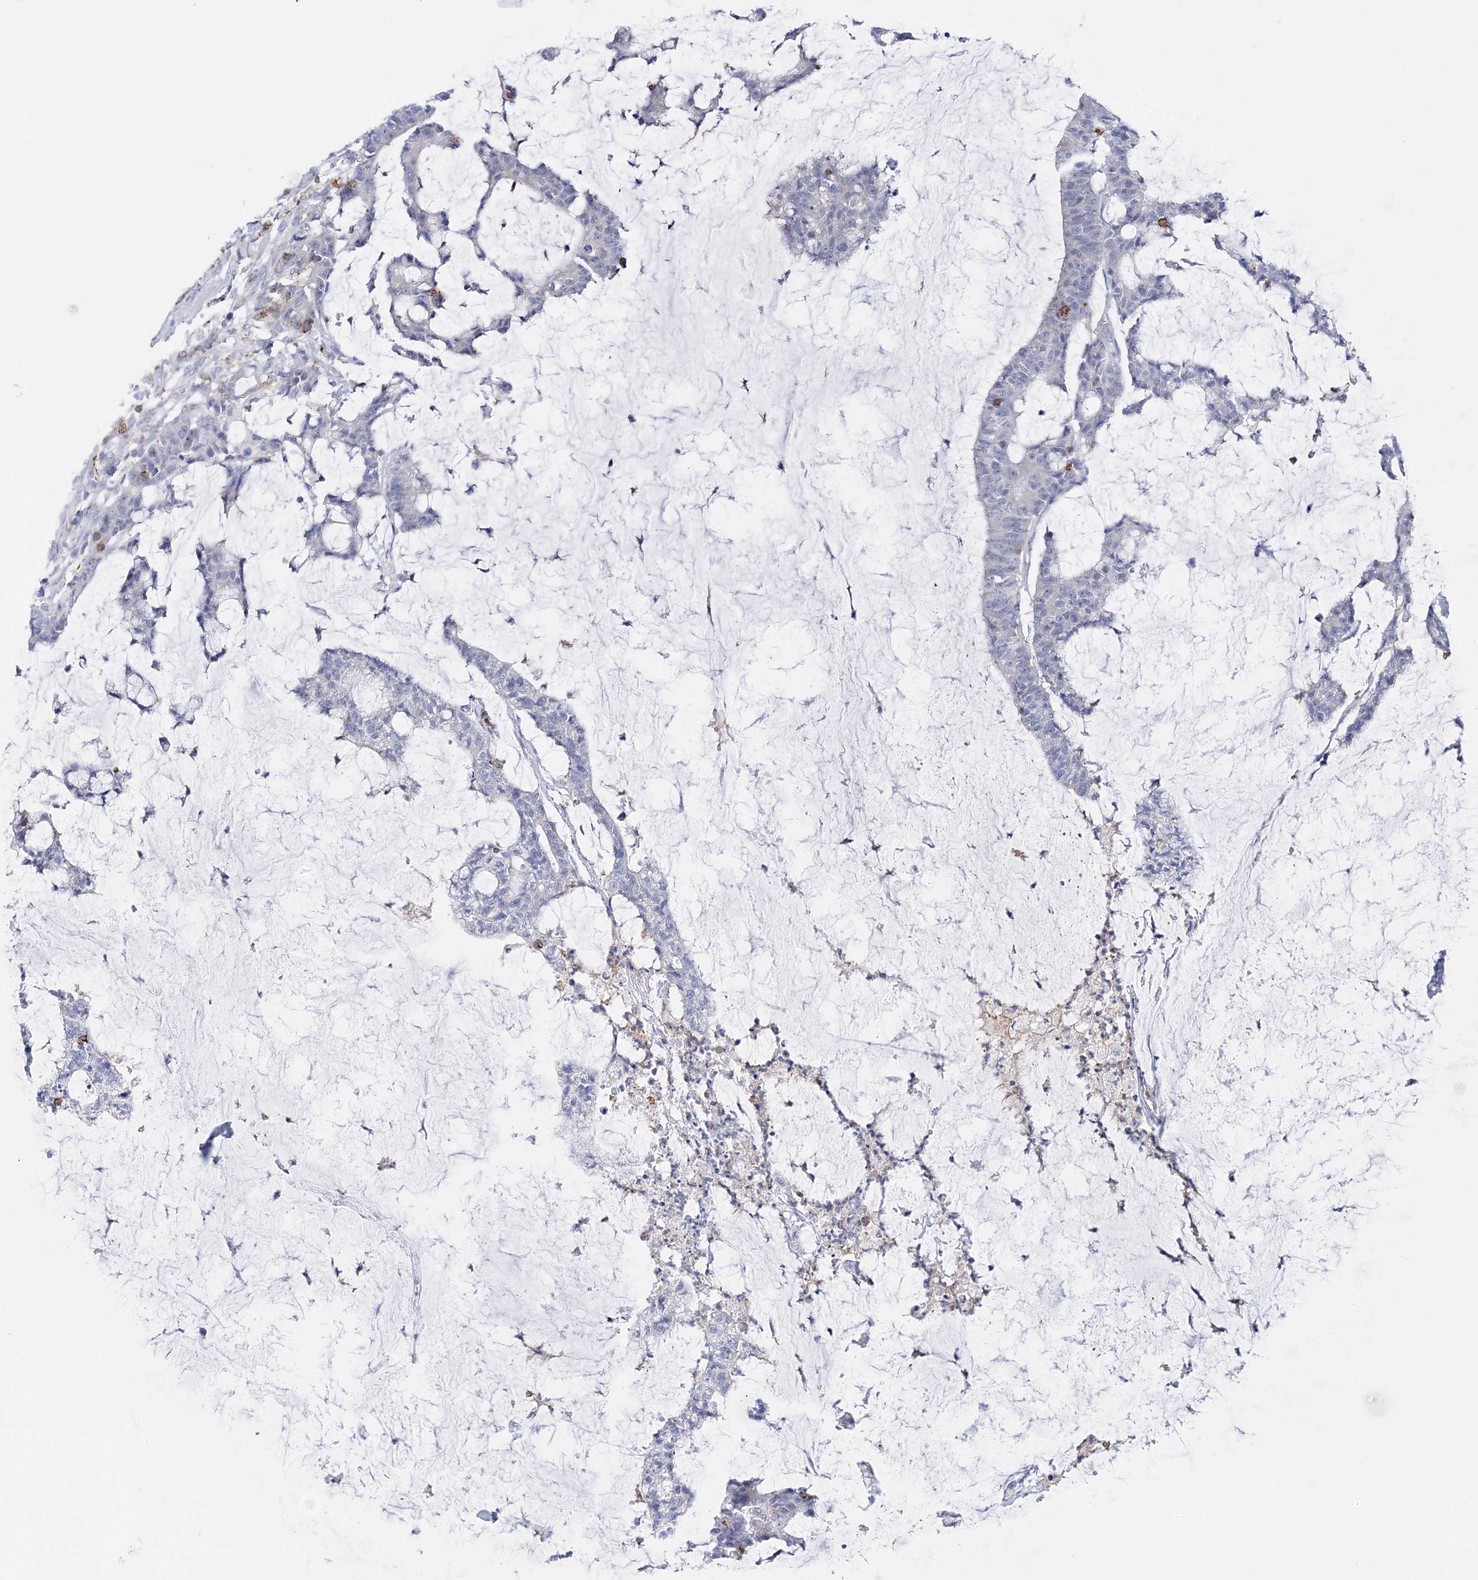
{"staining": {"intensity": "negative", "quantity": "none", "location": "none"}, "tissue": "colorectal cancer", "cell_type": "Tumor cells", "image_type": "cancer", "snomed": [{"axis": "morphology", "description": "Adenocarcinoma, NOS"}, {"axis": "topography", "description": "Colon"}], "caption": "Colorectal cancer stained for a protein using immunohistochemistry exhibits no positivity tumor cells.", "gene": "PRMT9", "patient": {"sex": "female", "age": 84}}